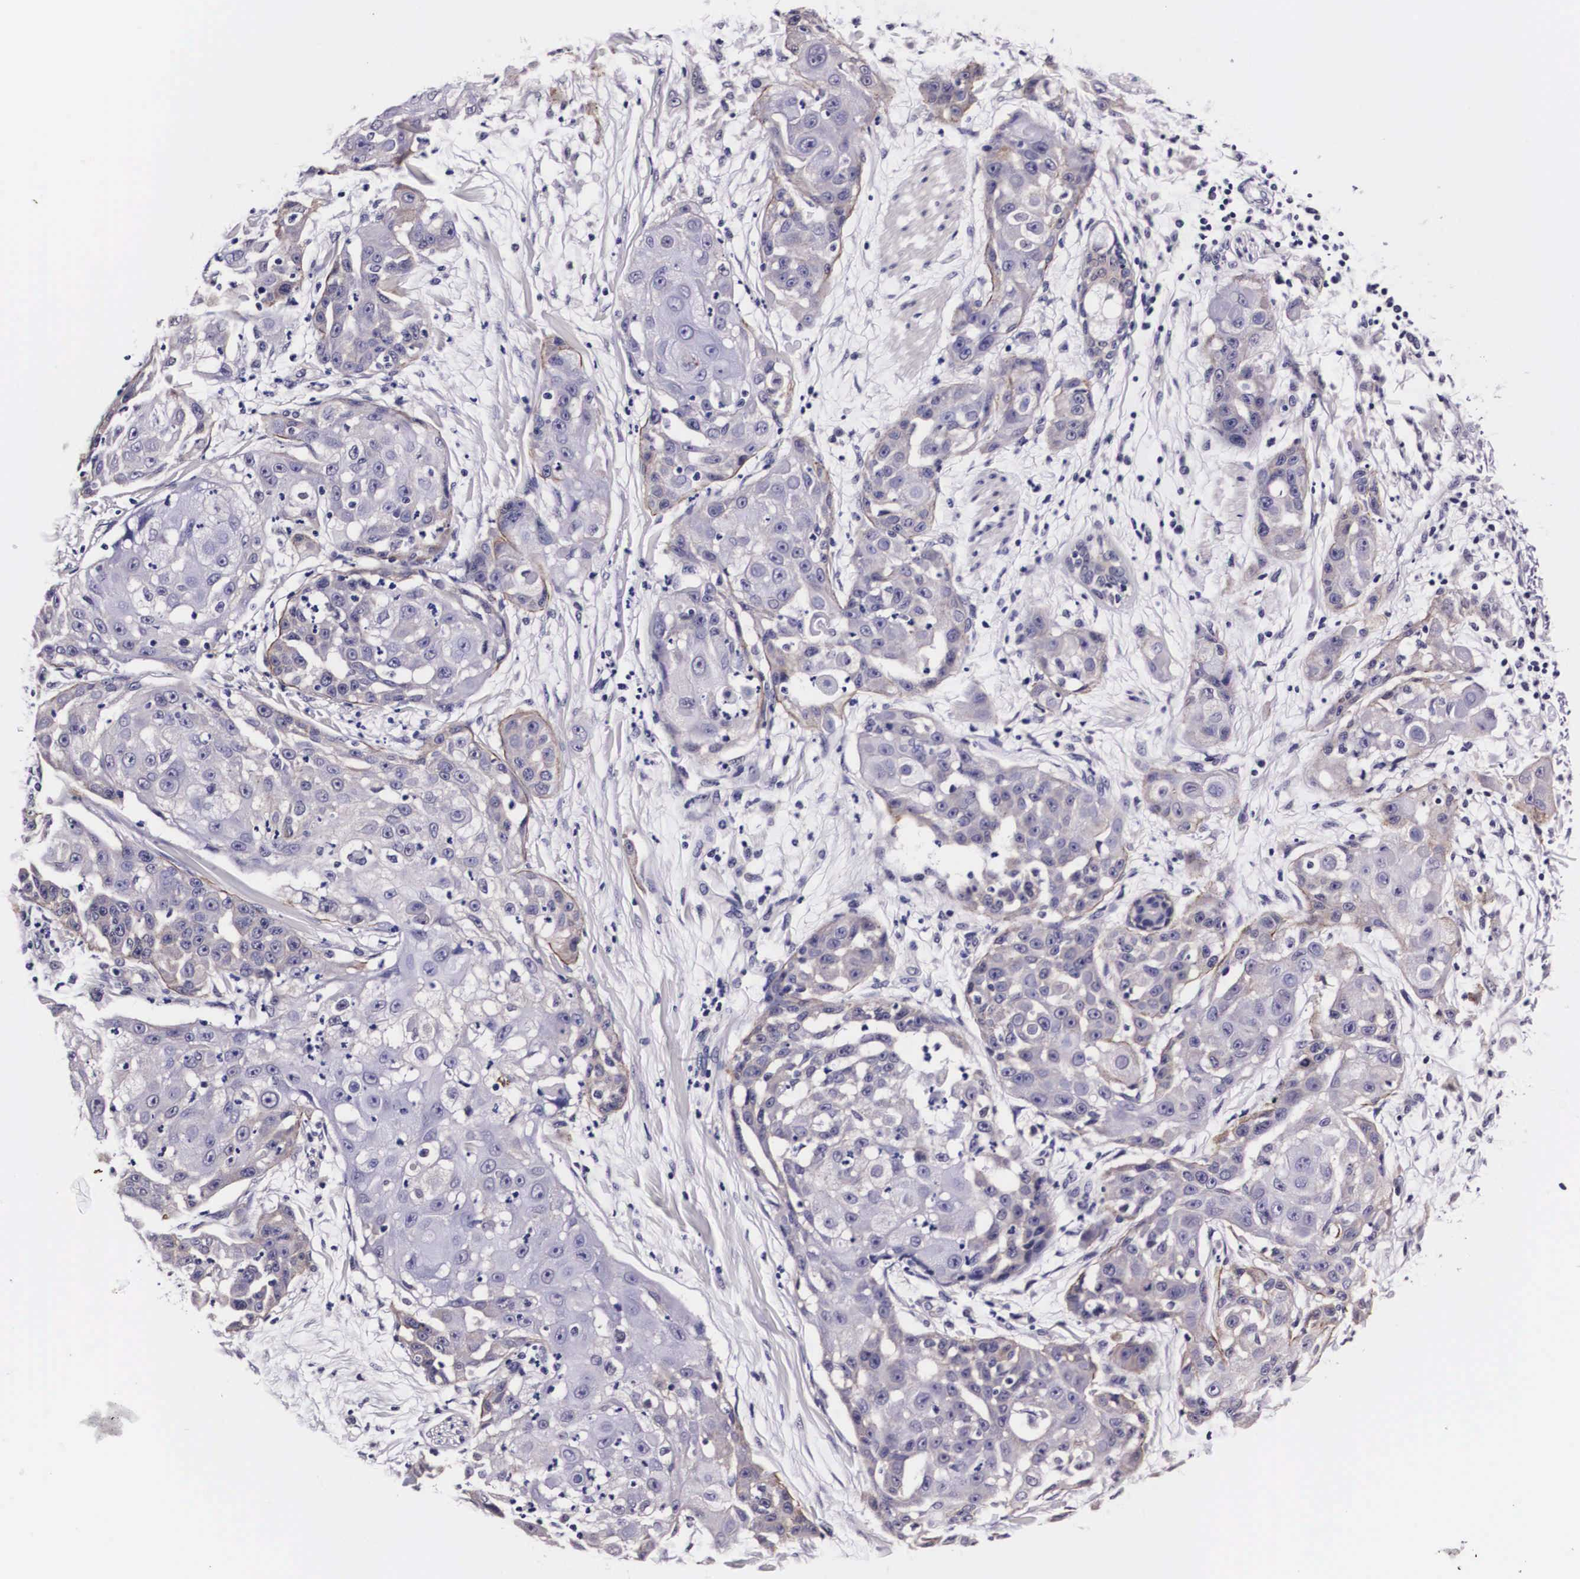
{"staining": {"intensity": "moderate", "quantity": "25%-75%", "location": "cytoplasmic/membranous"}, "tissue": "skin cancer", "cell_type": "Tumor cells", "image_type": "cancer", "snomed": [{"axis": "morphology", "description": "Squamous cell carcinoma, NOS"}, {"axis": "topography", "description": "Skin"}], "caption": "Tumor cells demonstrate moderate cytoplasmic/membranous expression in about 25%-75% of cells in skin cancer (squamous cell carcinoma). Immunohistochemistry (ihc) stains the protein in brown and the nuclei are stained blue.", "gene": "PHETA2", "patient": {"sex": "female", "age": 57}}